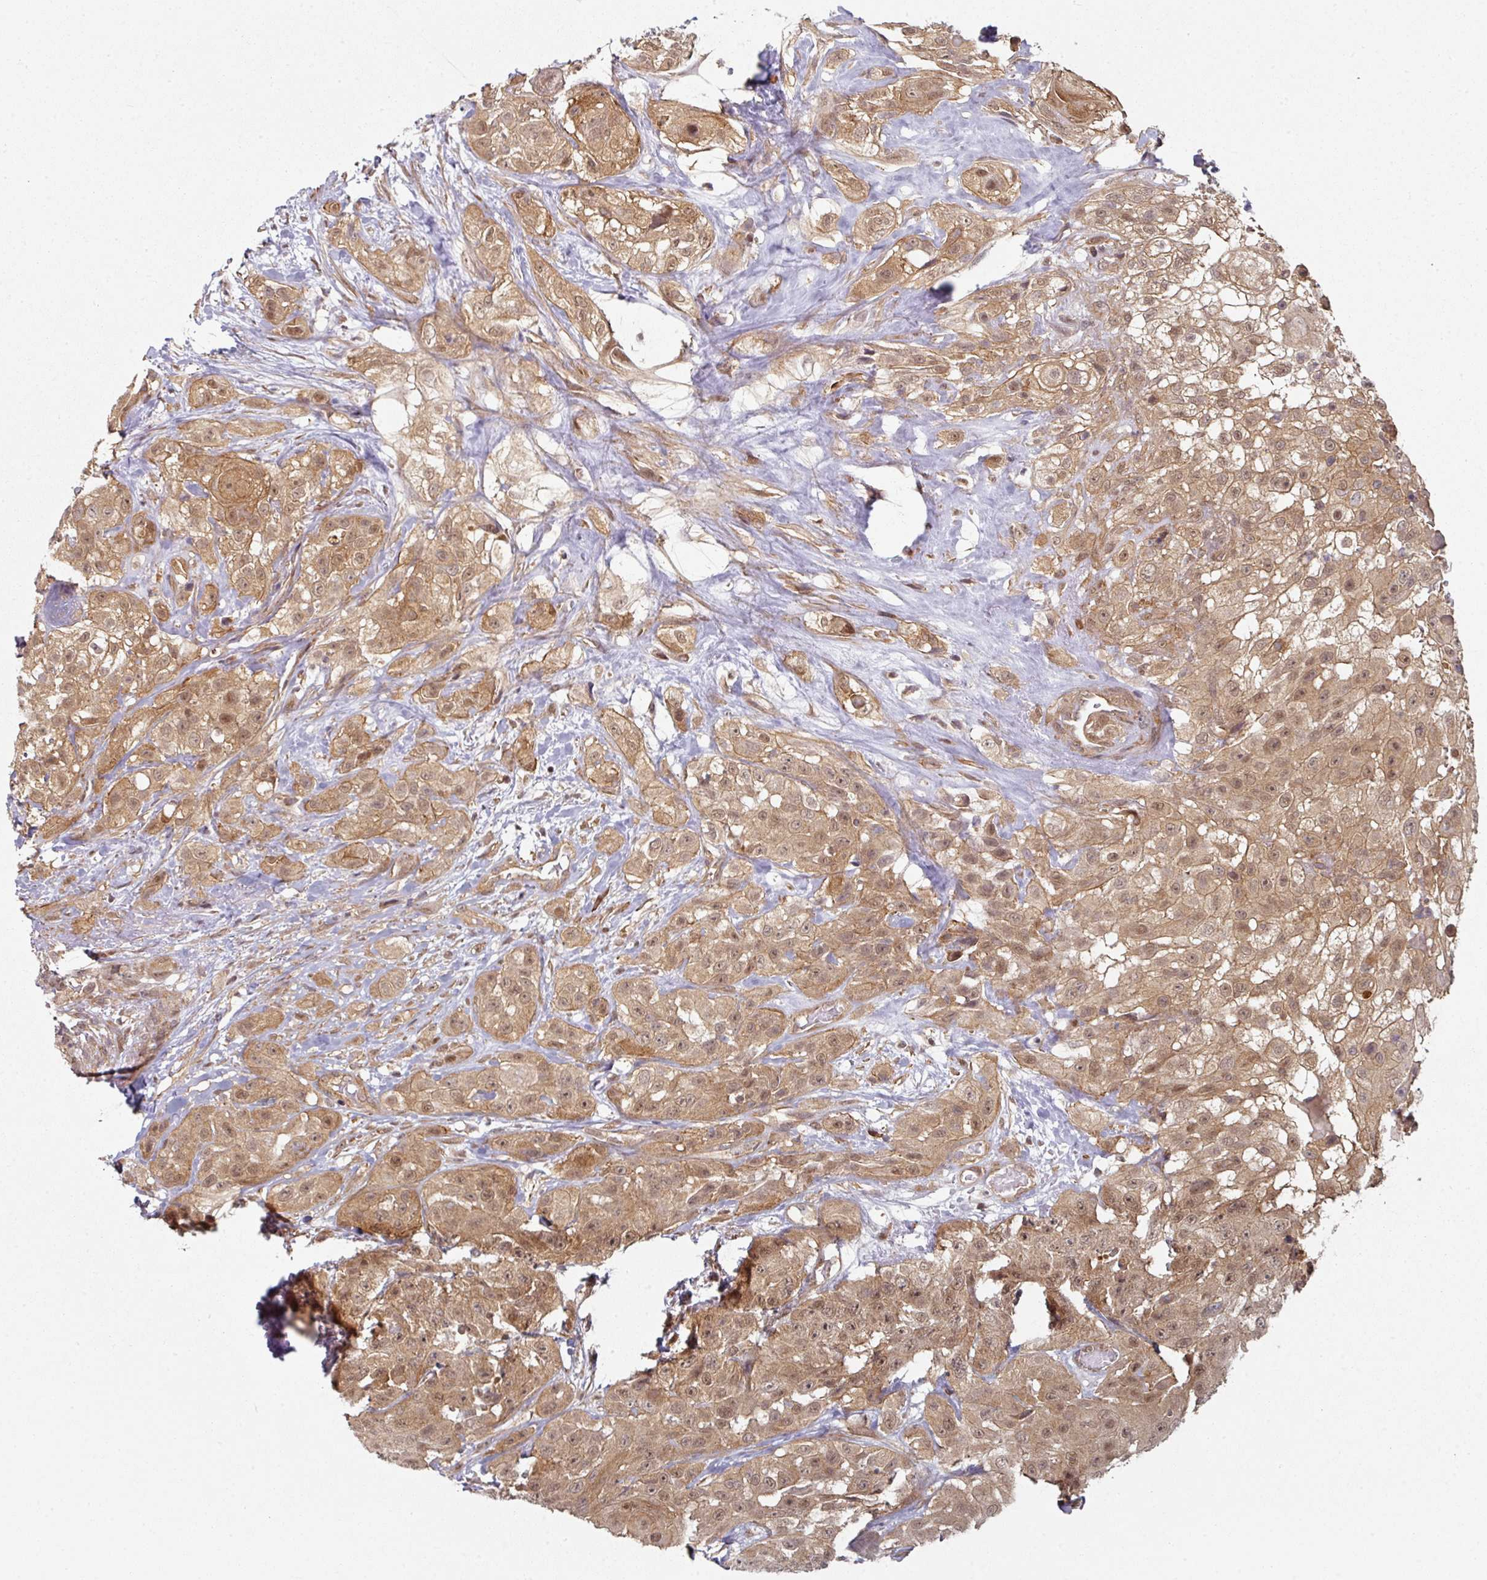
{"staining": {"intensity": "moderate", "quantity": ">75%", "location": "cytoplasmic/membranous,nuclear"}, "tissue": "head and neck cancer", "cell_type": "Tumor cells", "image_type": "cancer", "snomed": [{"axis": "morphology", "description": "Squamous cell carcinoma, NOS"}, {"axis": "topography", "description": "Head-Neck"}], "caption": "Immunohistochemistry micrograph of neoplastic tissue: human head and neck cancer stained using immunohistochemistry displays medium levels of moderate protein expression localized specifically in the cytoplasmic/membranous and nuclear of tumor cells, appearing as a cytoplasmic/membranous and nuclear brown color.", "gene": "PSME3IP1", "patient": {"sex": "male", "age": 83}}